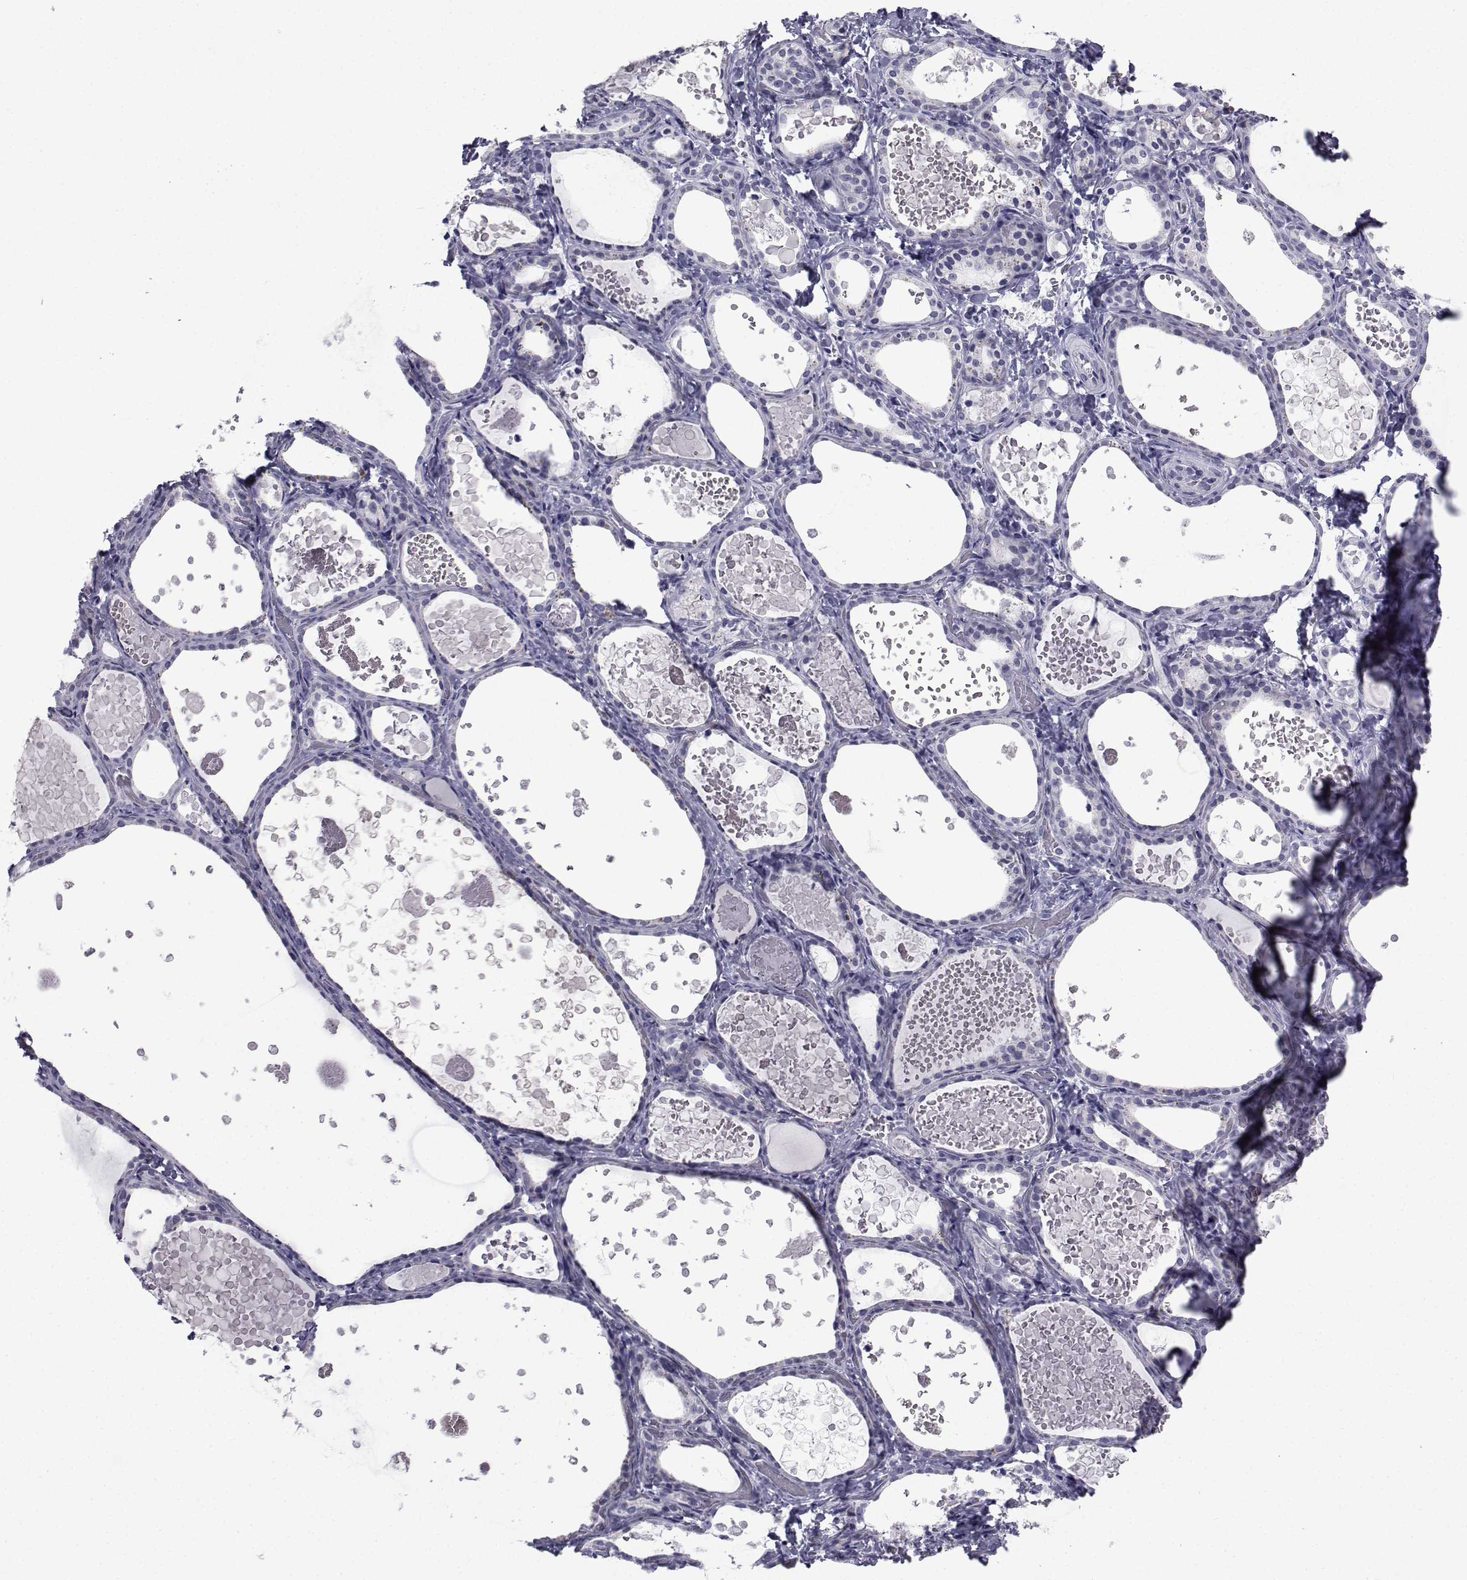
{"staining": {"intensity": "negative", "quantity": "none", "location": "none"}, "tissue": "thyroid gland", "cell_type": "Glandular cells", "image_type": "normal", "snomed": [{"axis": "morphology", "description": "Normal tissue, NOS"}, {"axis": "topography", "description": "Thyroid gland"}], "caption": "Immunohistochemistry micrograph of unremarkable thyroid gland stained for a protein (brown), which reveals no staining in glandular cells. The staining is performed using DAB (3,3'-diaminobenzidine) brown chromogen with nuclei counter-stained in using hematoxylin.", "gene": "PDE6G", "patient": {"sex": "female", "age": 56}}